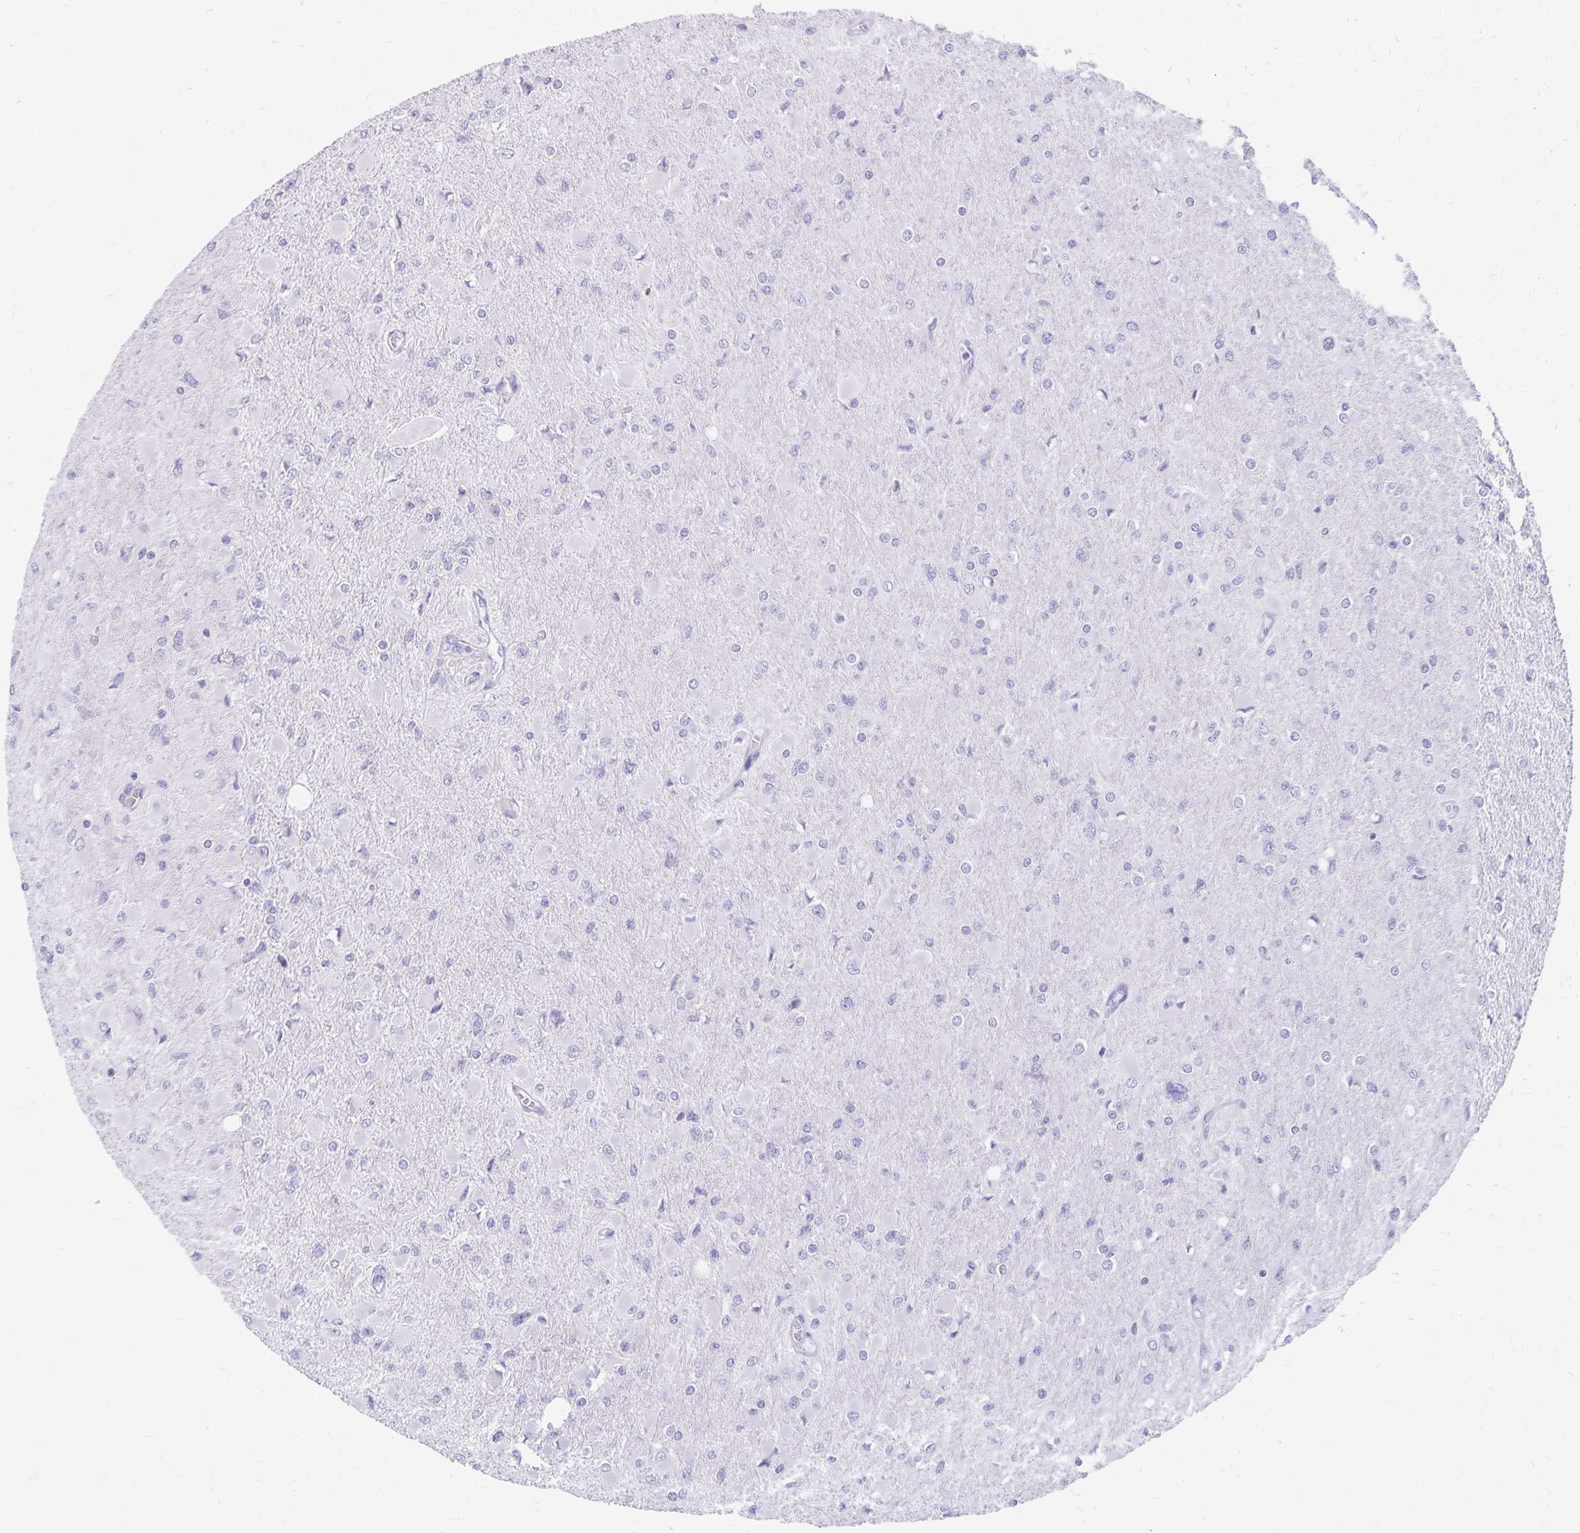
{"staining": {"intensity": "negative", "quantity": "none", "location": "none"}, "tissue": "glioma", "cell_type": "Tumor cells", "image_type": "cancer", "snomed": [{"axis": "morphology", "description": "Glioma, malignant, High grade"}, {"axis": "topography", "description": "Cerebral cortex"}], "caption": "Immunohistochemistry image of glioma stained for a protein (brown), which displays no positivity in tumor cells.", "gene": "GPBAR1", "patient": {"sex": "female", "age": 36}}